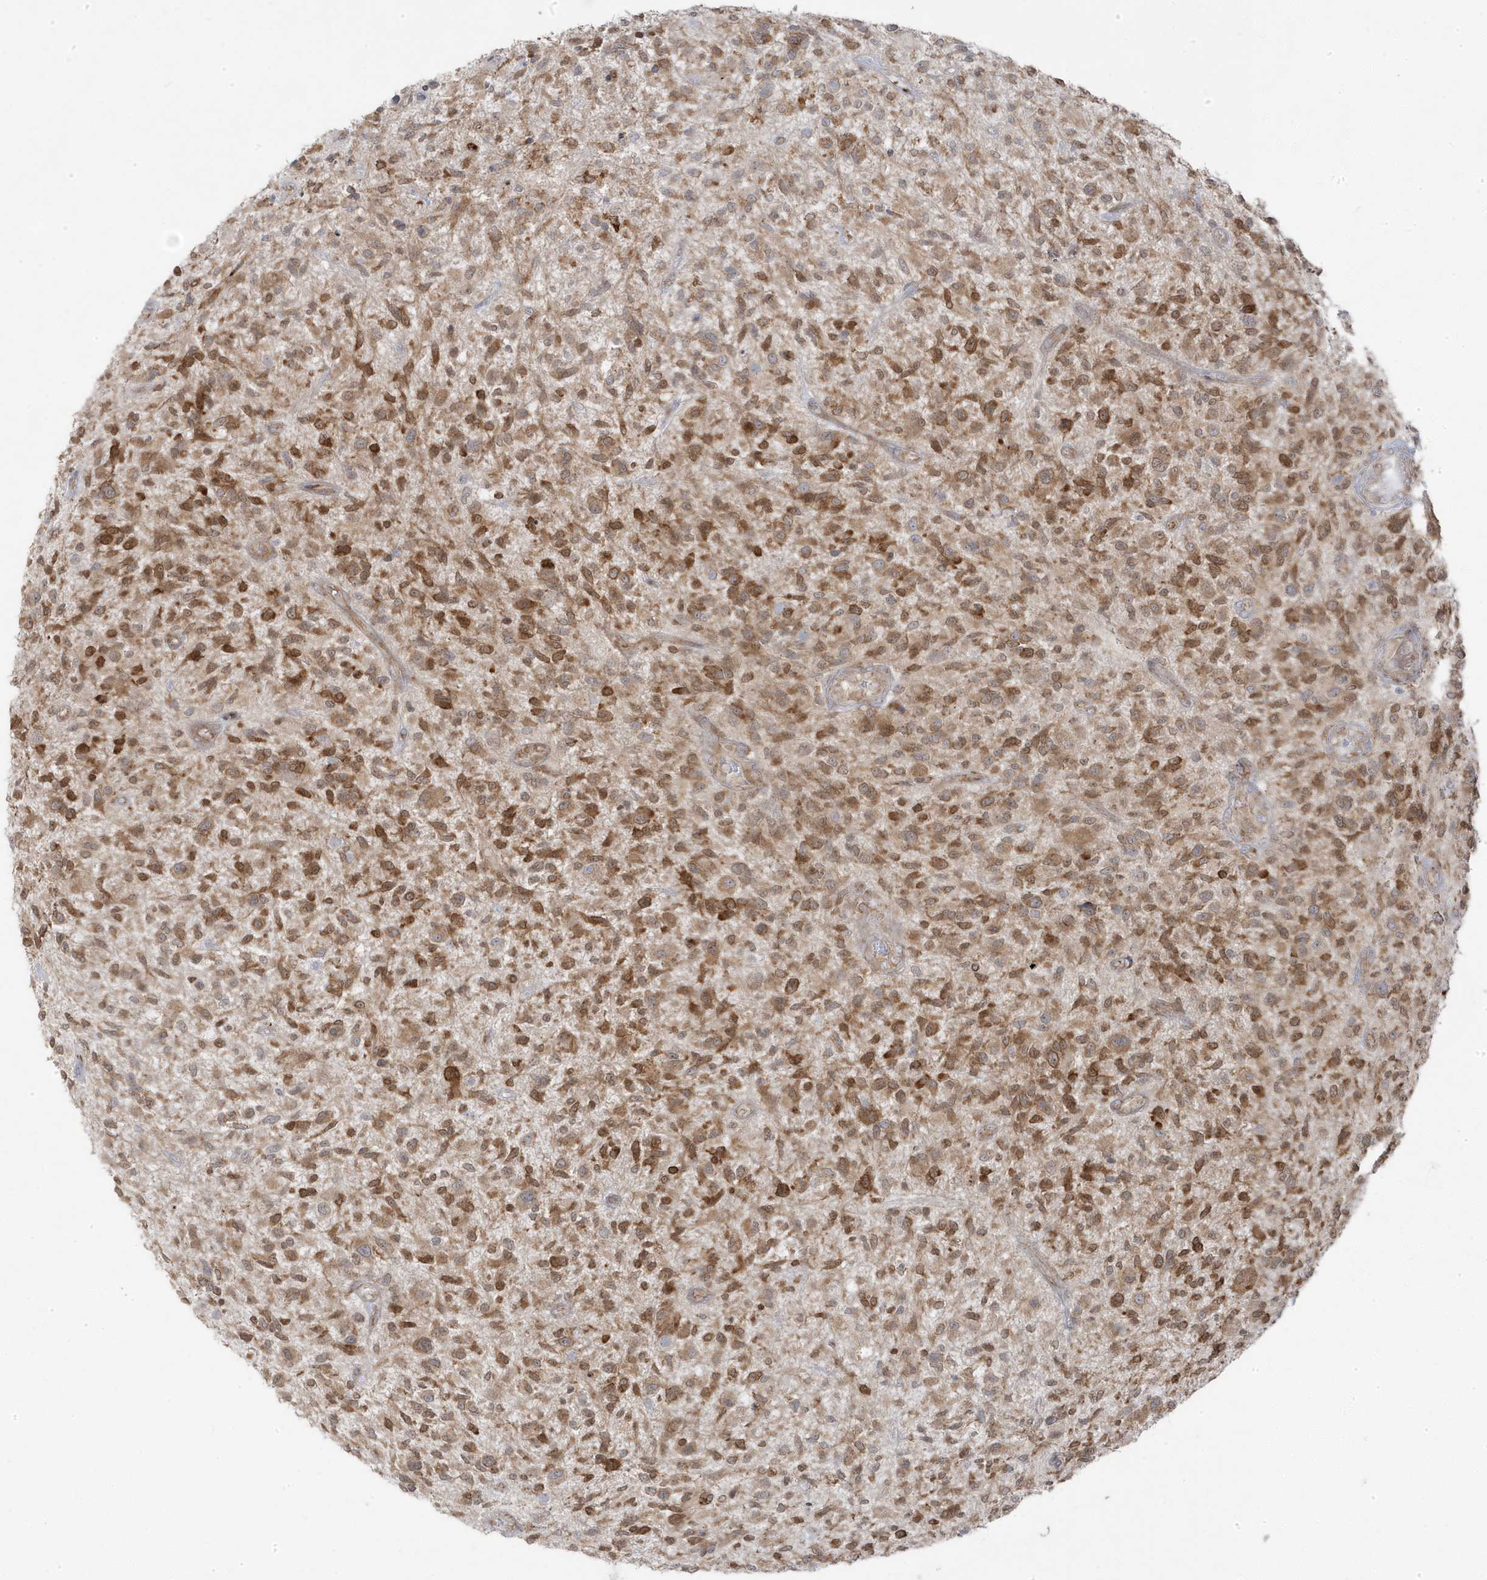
{"staining": {"intensity": "moderate", "quantity": ">75%", "location": "cytoplasmic/membranous"}, "tissue": "glioma", "cell_type": "Tumor cells", "image_type": "cancer", "snomed": [{"axis": "morphology", "description": "Glioma, malignant, High grade"}, {"axis": "topography", "description": "Brain"}], "caption": "High-grade glioma (malignant) stained with a brown dye demonstrates moderate cytoplasmic/membranous positive staining in about >75% of tumor cells.", "gene": "ZNF654", "patient": {"sex": "male", "age": 47}}